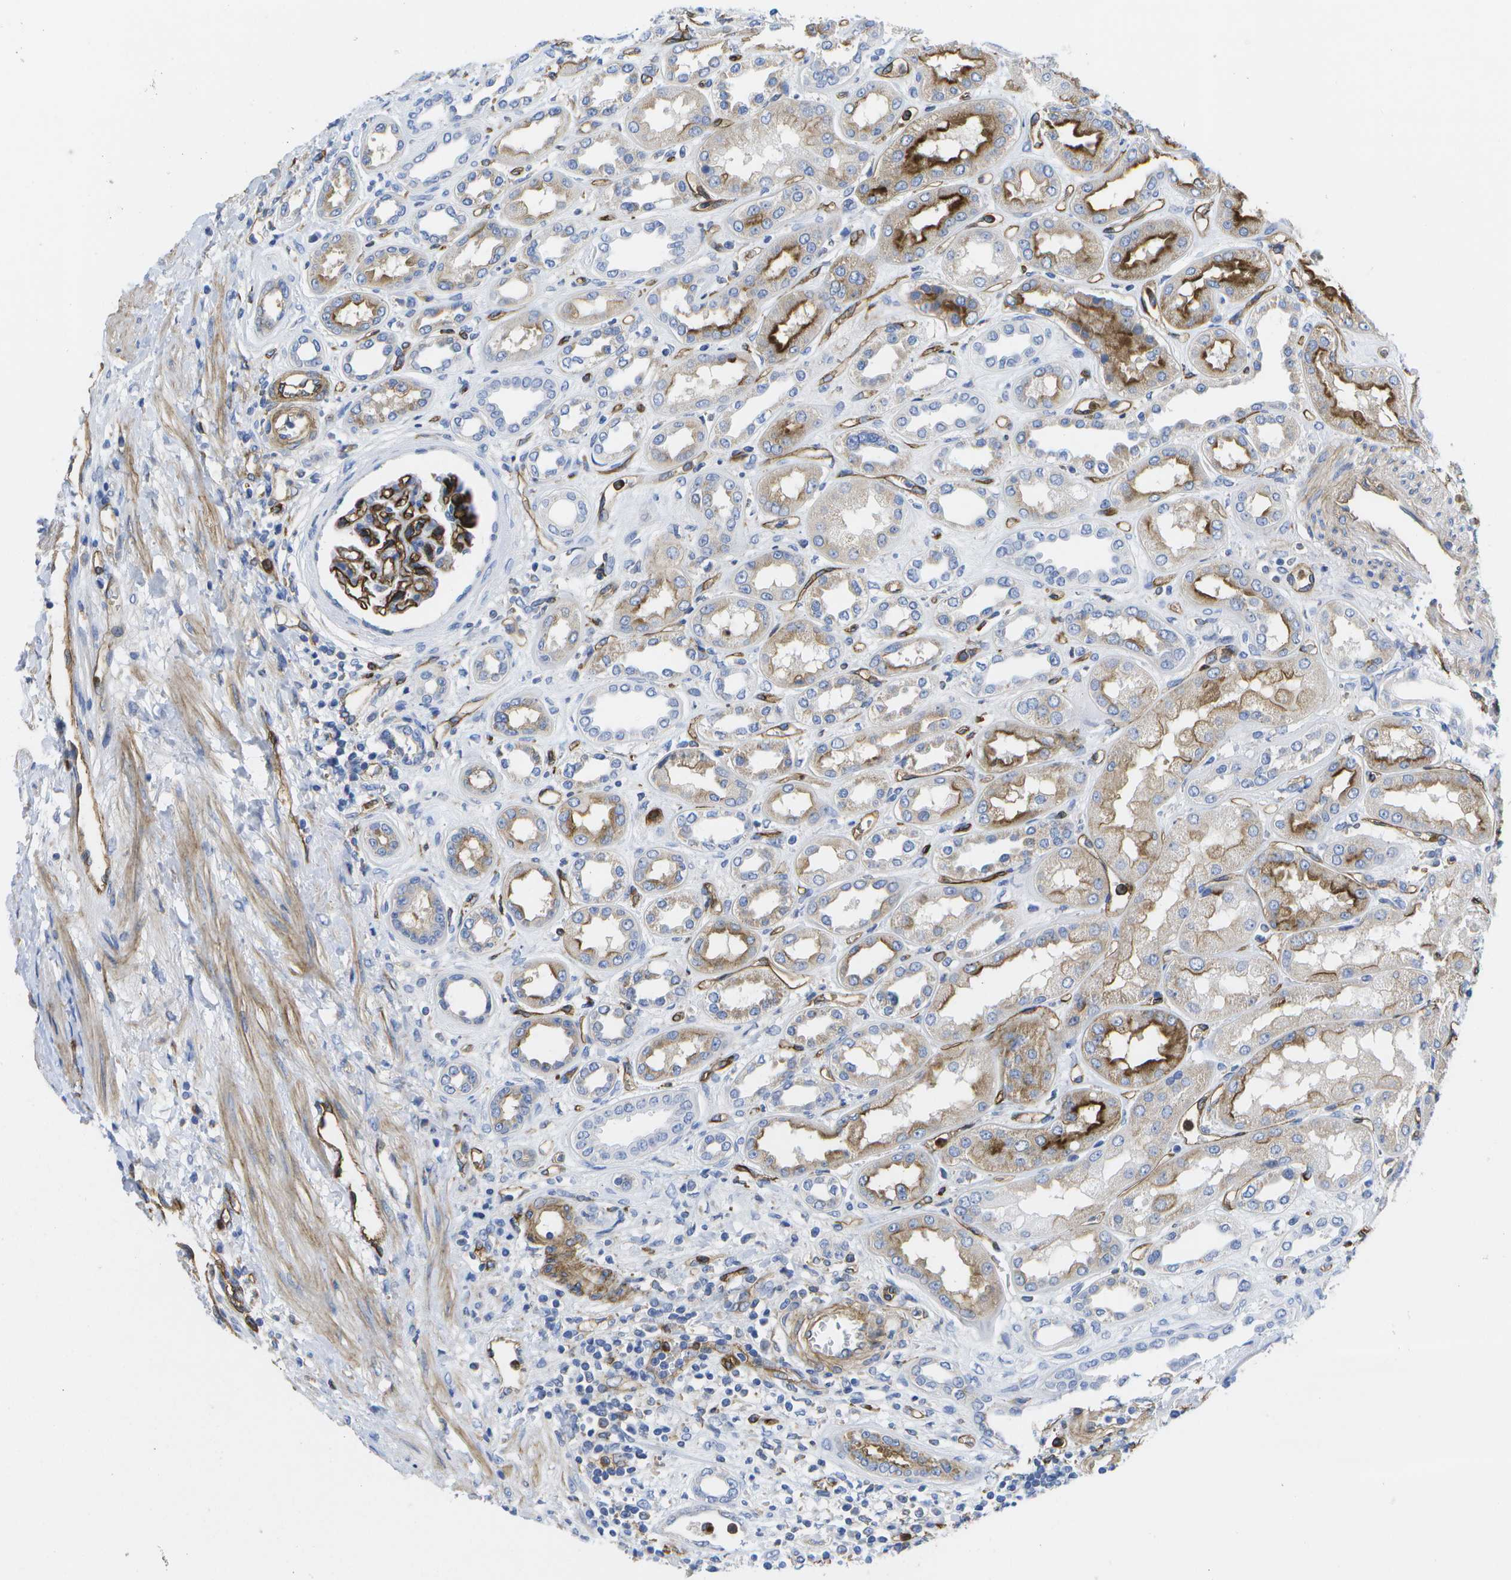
{"staining": {"intensity": "strong", "quantity": "25%-75%", "location": "cytoplasmic/membranous"}, "tissue": "kidney", "cell_type": "Cells in glomeruli", "image_type": "normal", "snomed": [{"axis": "morphology", "description": "Normal tissue, NOS"}, {"axis": "topography", "description": "Kidney"}], "caption": "Kidney stained with immunohistochemistry displays strong cytoplasmic/membranous expression in approximately 25%-75% of cells in glomeruli.", "gene": "DYSF", "patient": {"sex": "male", "age": 59}}